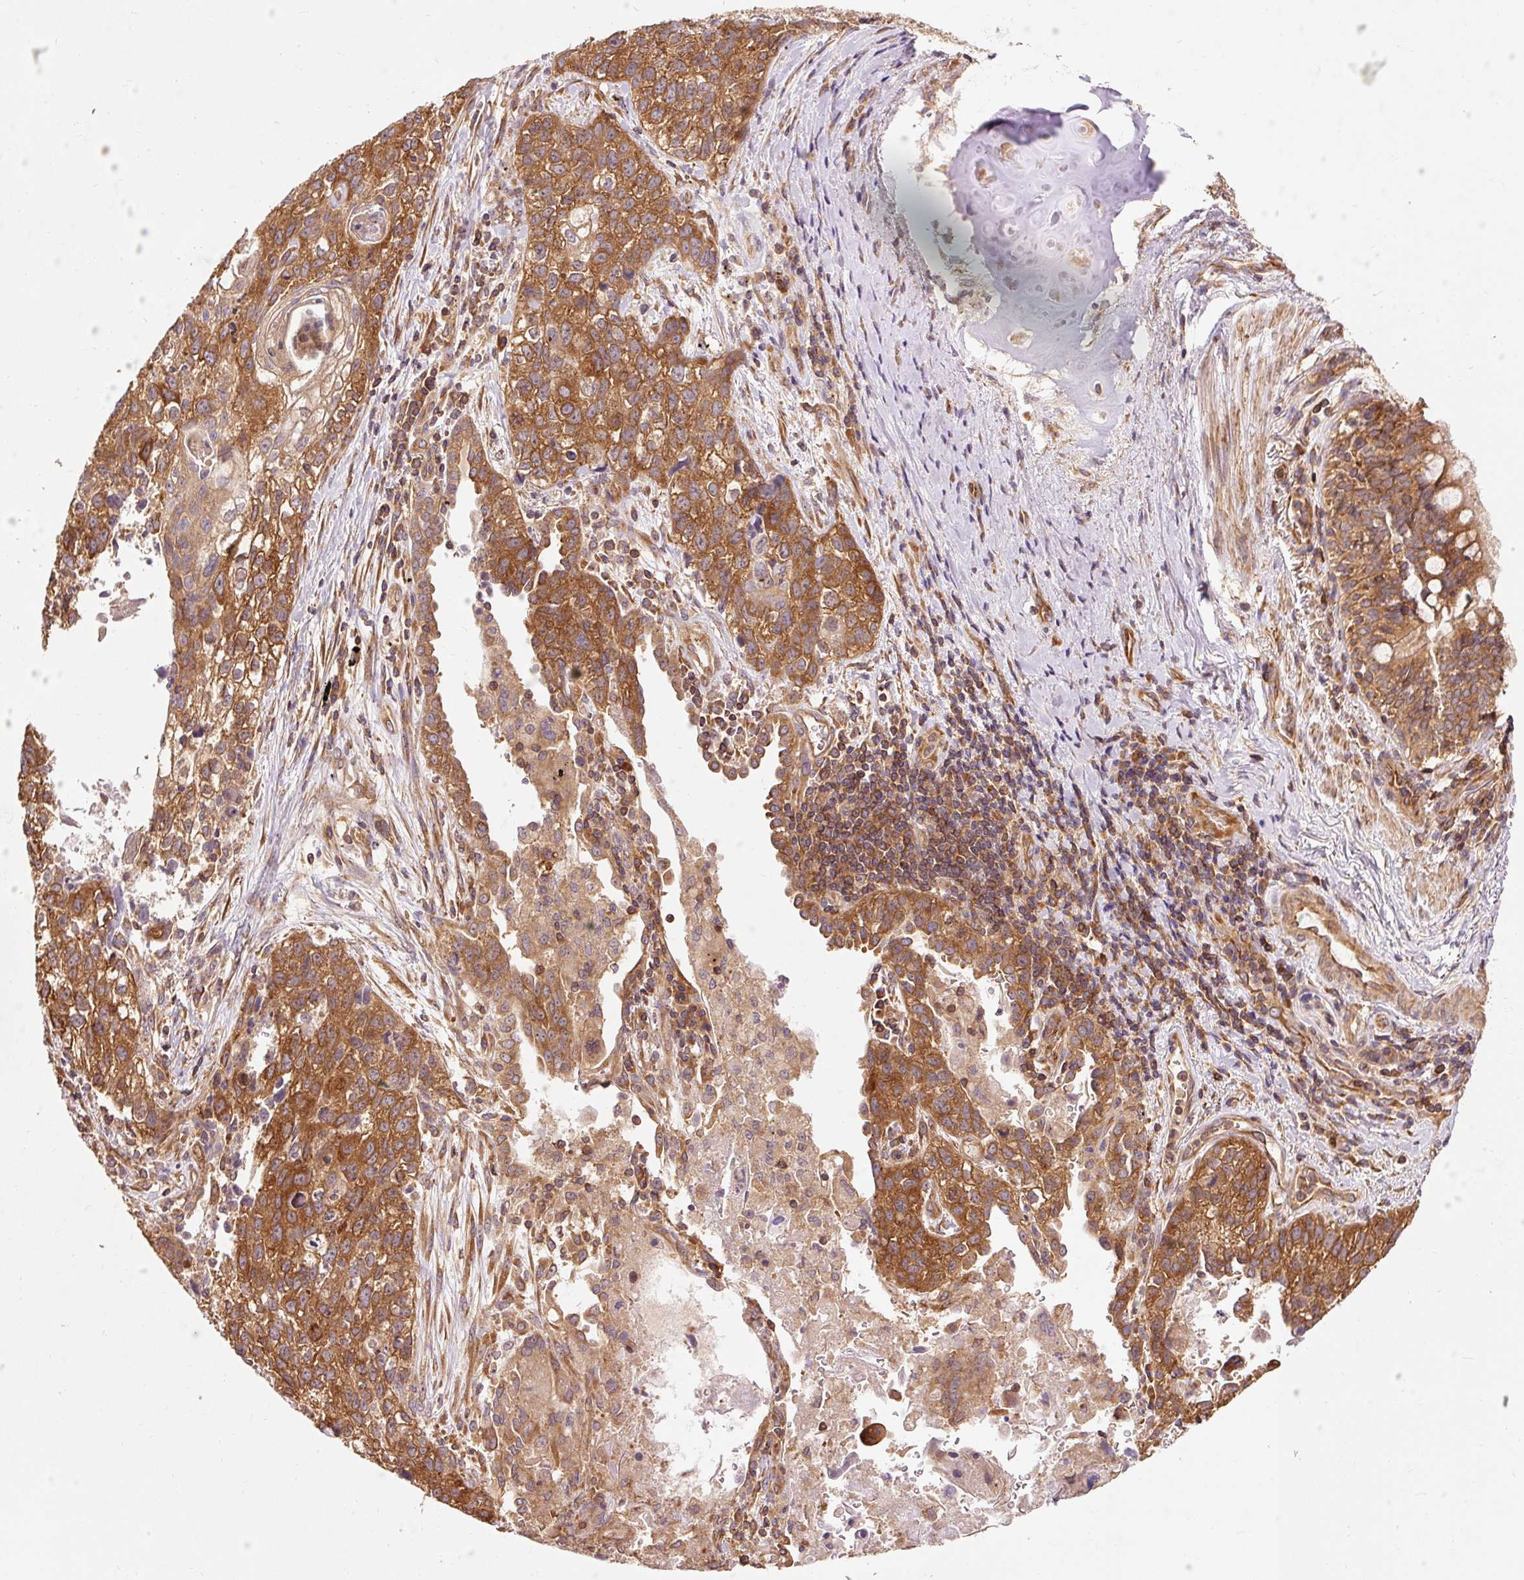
{"staining": {"intensity": "moderate", "quantity": ">75%", "location": "cytoplasmic/membranous"}, "tissue": "lung cancer", "cell_type": "Tumor cells", "image_type": "cancer", "snomed": [{"axis": "morphology", "description": "Squamous cell carcinoma, NOS"}, {"axis": "topography", "description": "Lung"}], "caption": "Immunohistochemistry (IHC) of lung cancer reveals medium levels of moderate cytoplasmic/membranous staining in about >75% of tumor cells.", "gene": "PDAP1", "patient": {"sex": "male", "age": 74}}